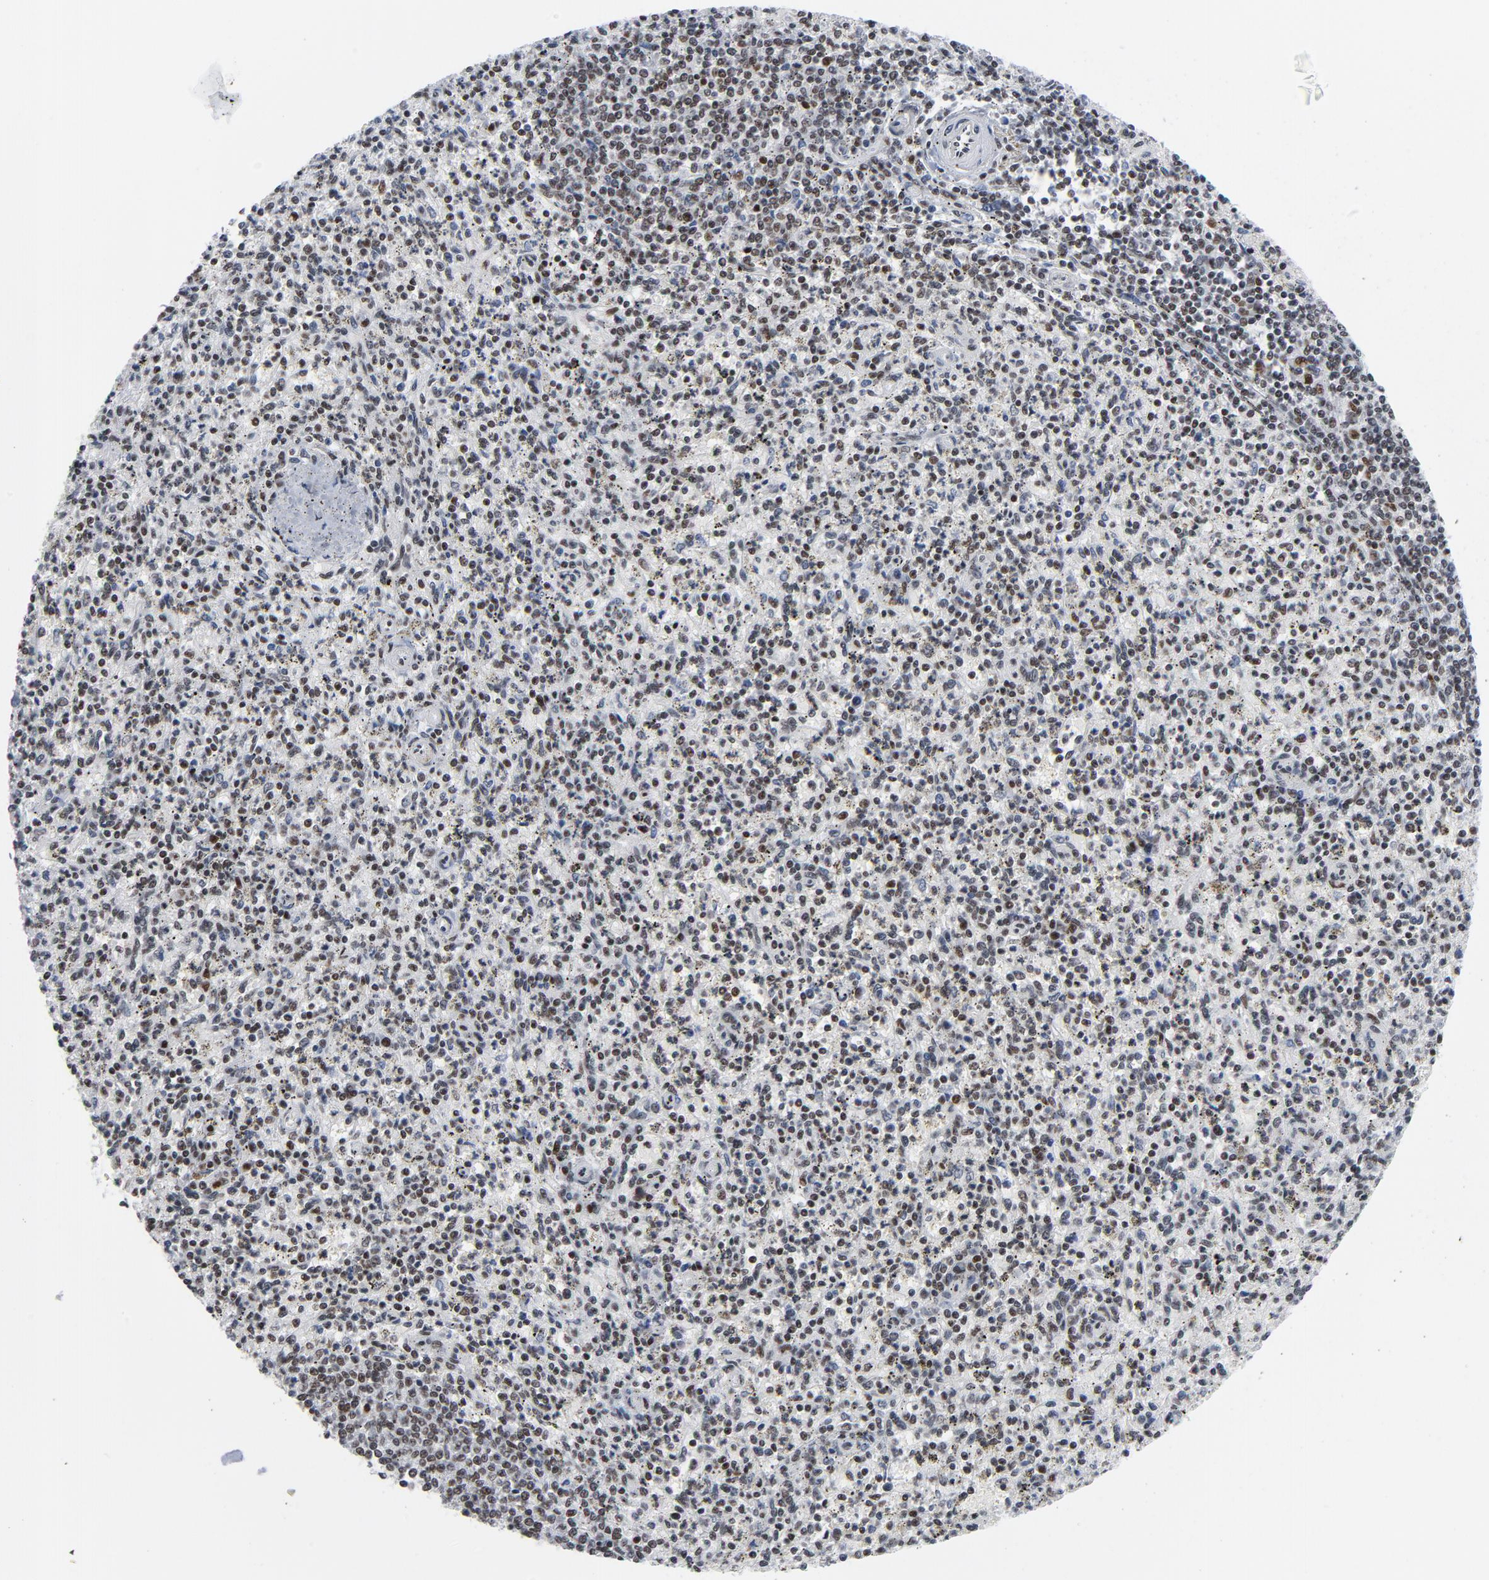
{"staining": {"intensity": "moderate", "quantity": "25%-75%", "location": "nuclear"}, "tissue": "spleen", "cell_type": "Cells in red pulp", "image_type": "normal", "snomed": [{"axis": "morphology", "description": "Normal tissue, NOS"}, {"axis": "topography", "description": "Spleen"}], "caption": "This histopathology image shows immunohistochemistry staining of unremarkable spleen, with medium moderate nuclear positivity in about 25%-75% of cells in red pulp.", "gene": "CSTF2", "patient": {"sex": "male", "age": 72}}